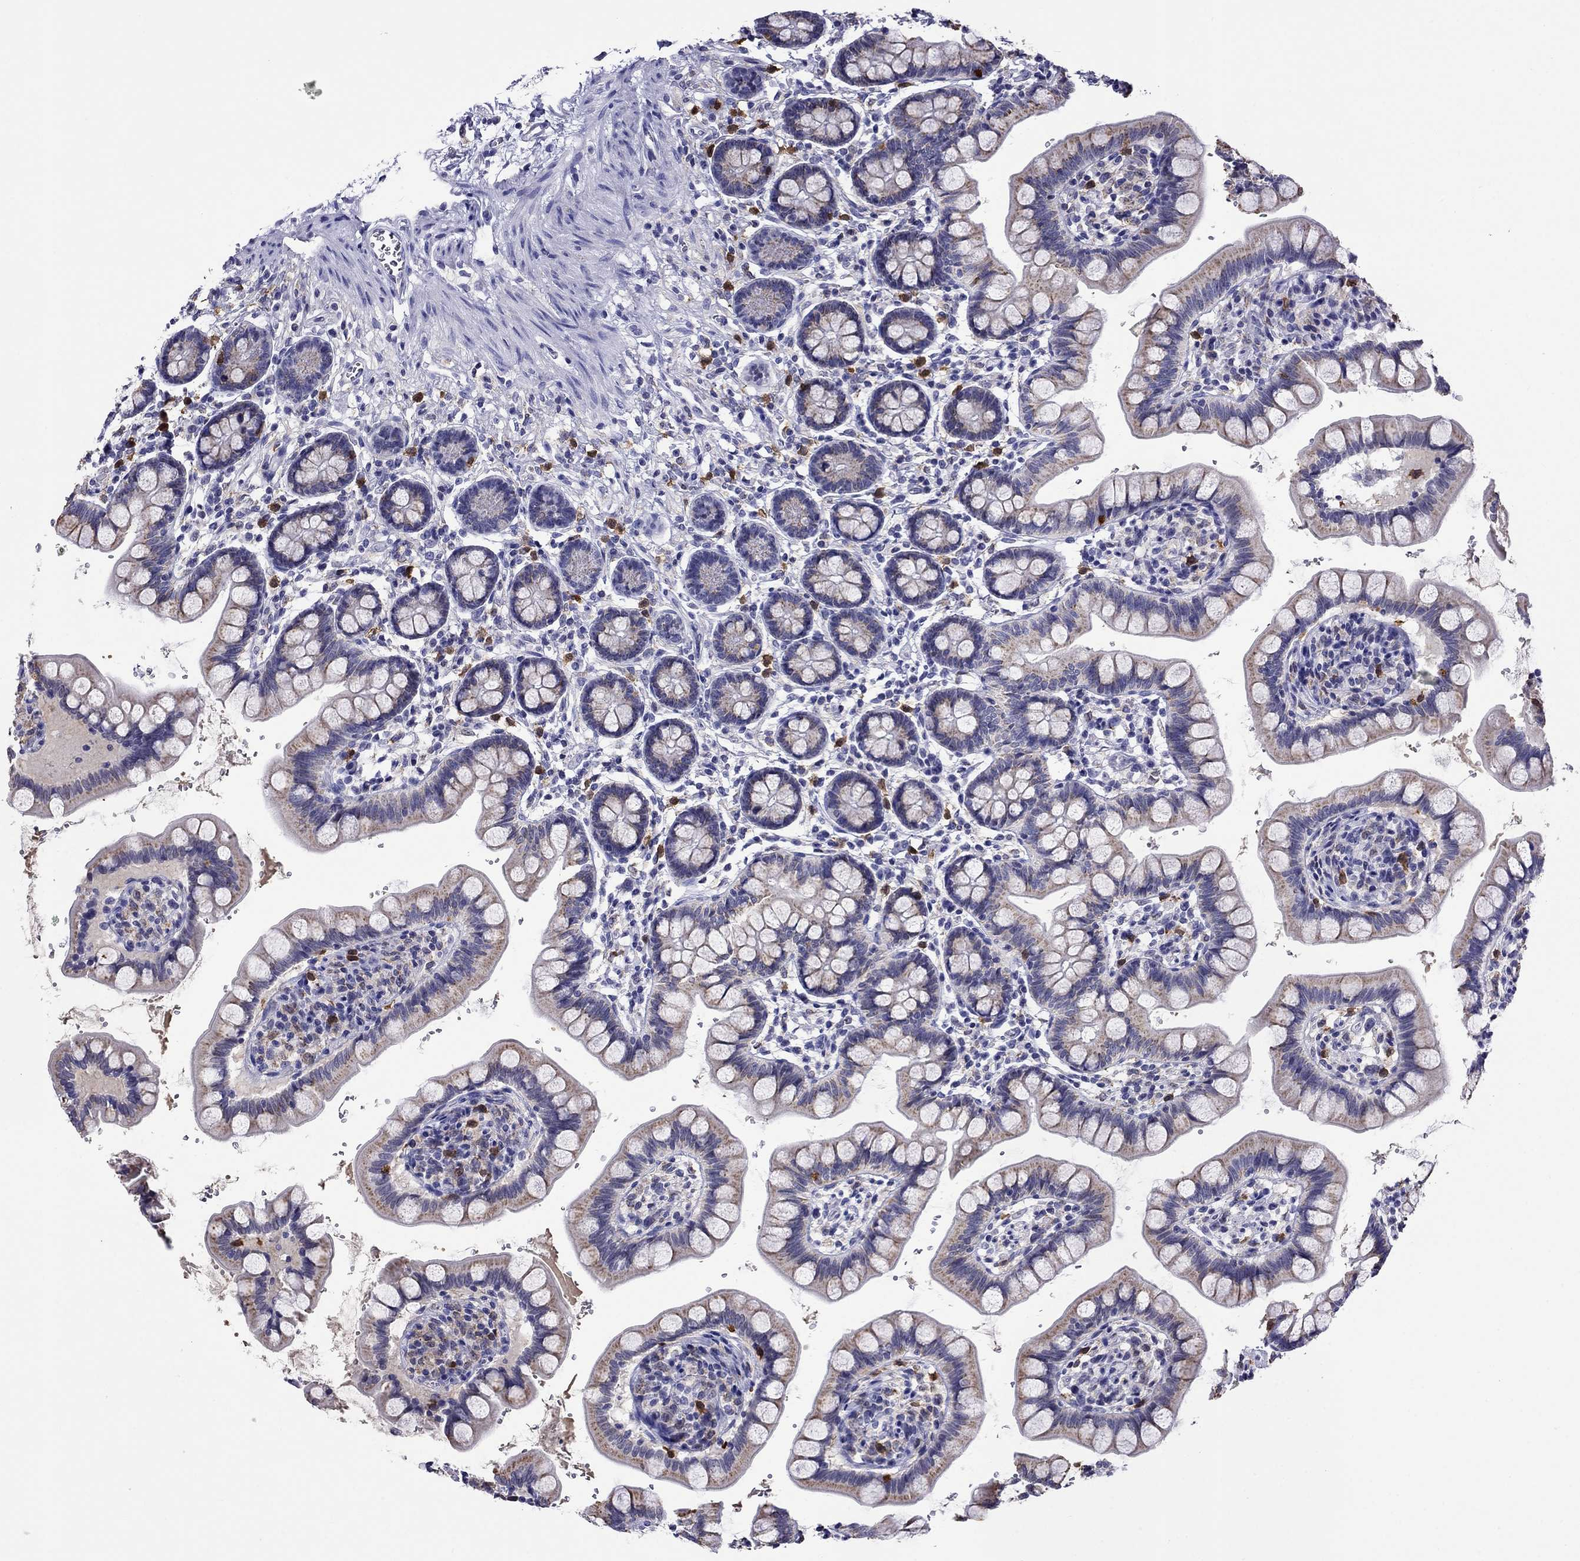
{"staining": {"intensity": "weak", "quantity": "25%-75%", "location": "cytoplasmic/membranous"}, "tissue": "small intestine", "cell_type": "Glandular cells", "image_type": "normal", "snomed": [{"axis": "morphology", "description": "Normal tissue, NOS"}, {"axis": "topography", "description": "Small intestine"}], "caption": "Glandular cells reveal low levels of weak cytoplasmic/membranous expression in about 25%-75% of cells in unremarkable small intestine. (brown staining indicates protein expression, while blue staining denotes nuclei).", "gene": "SCG2", "patient": {"sex": "female", "age": 56}}